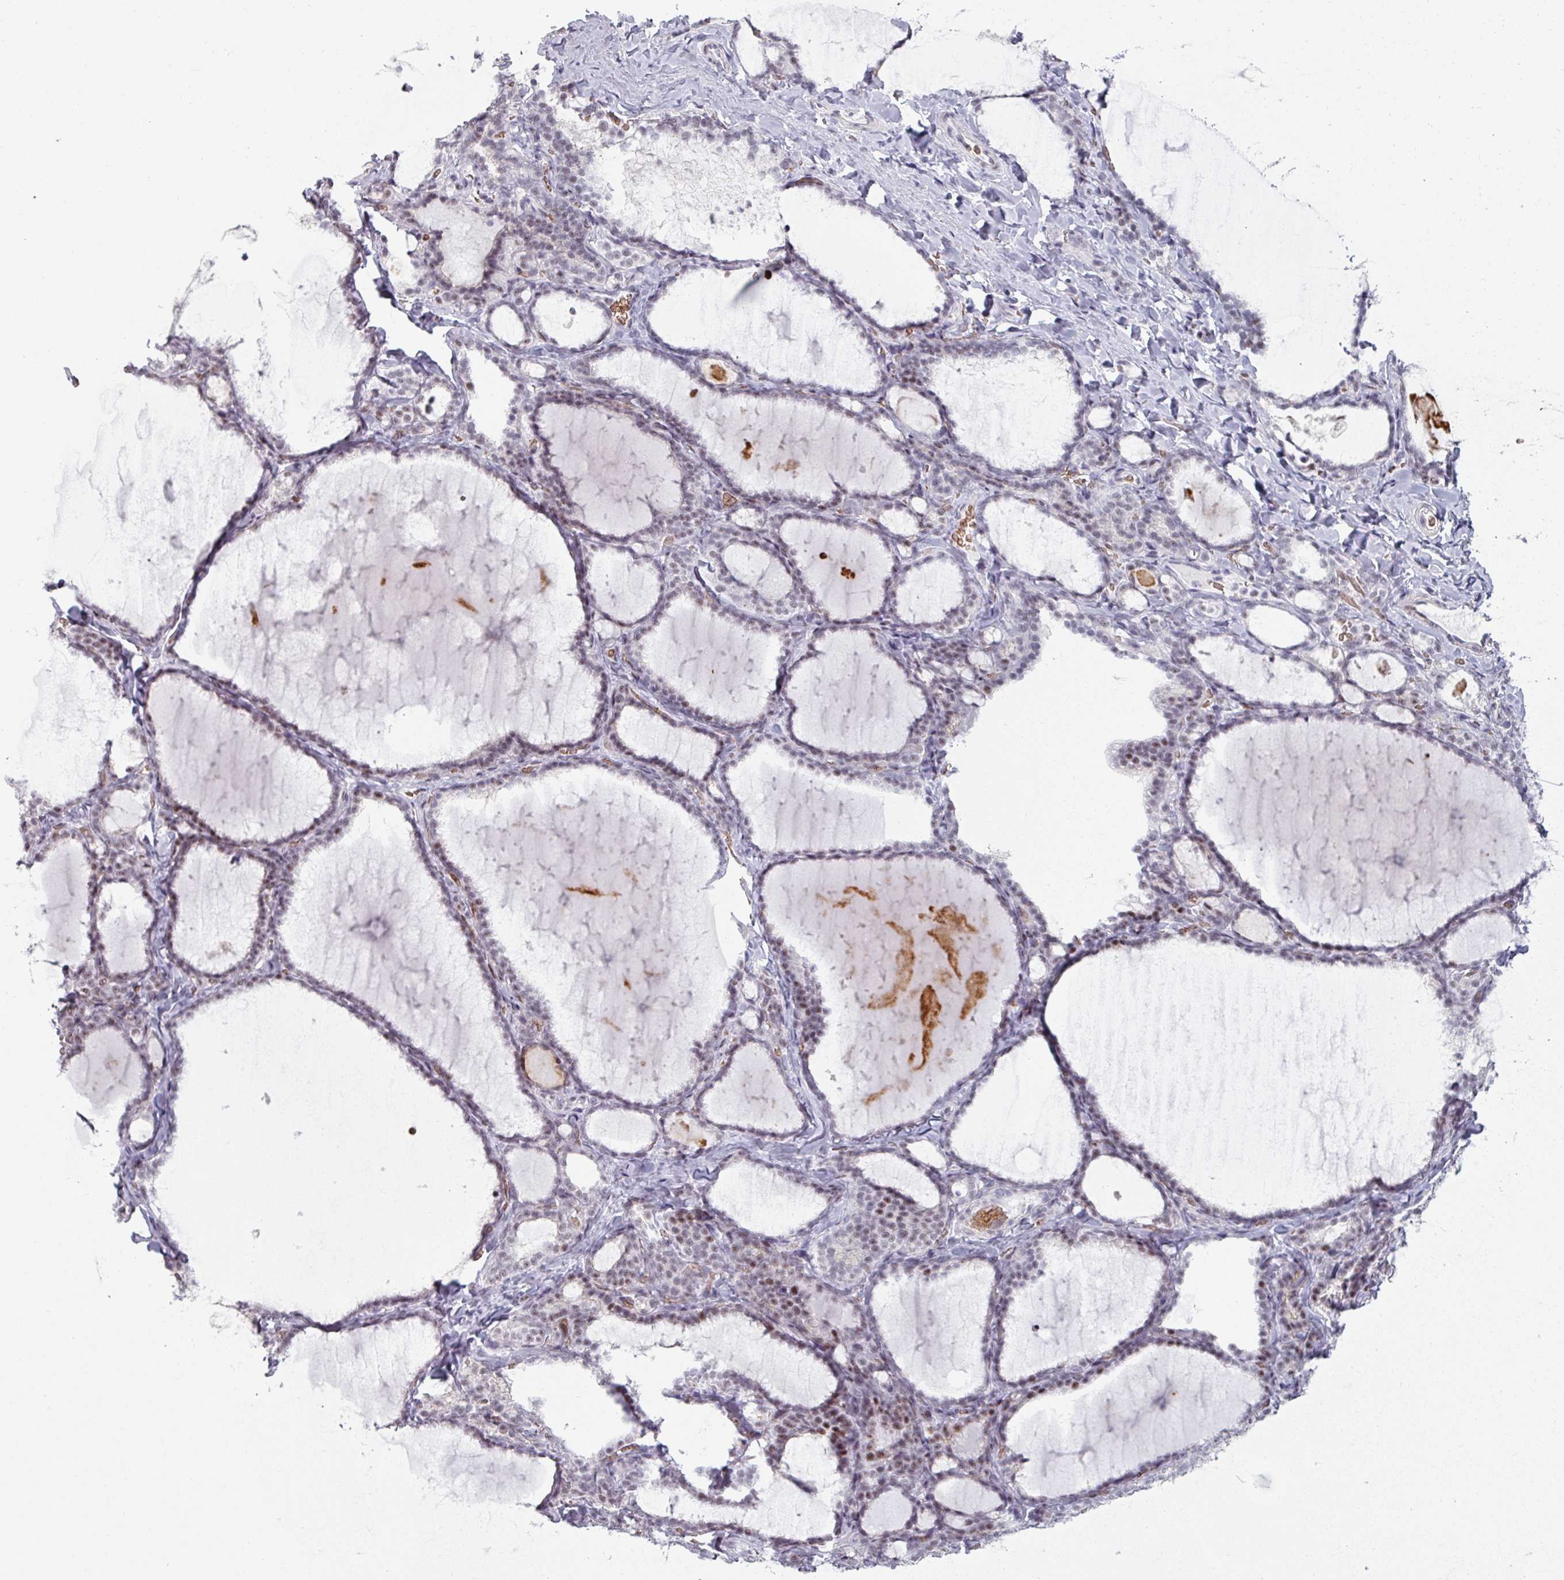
{"staining": {"intensity": "moderate", "quantity": "25%-75%", "location": "nuclear"}, "tissue": "thyroid gland", "cell_type": "Glandular cells", "image_type": "normal", "snomed": [{"axis": "morphology", "description": "Normal tissue, NOS"}, {"axis": "topography", "description": "Thyroid gland"}], "caption": "A histopathology image of human thyroid gland stained for a protein displays moderate nuclear brown staining in glandular cells.", "gene": "NCOR1", "patient": {"sex": "female", "age": 31}}